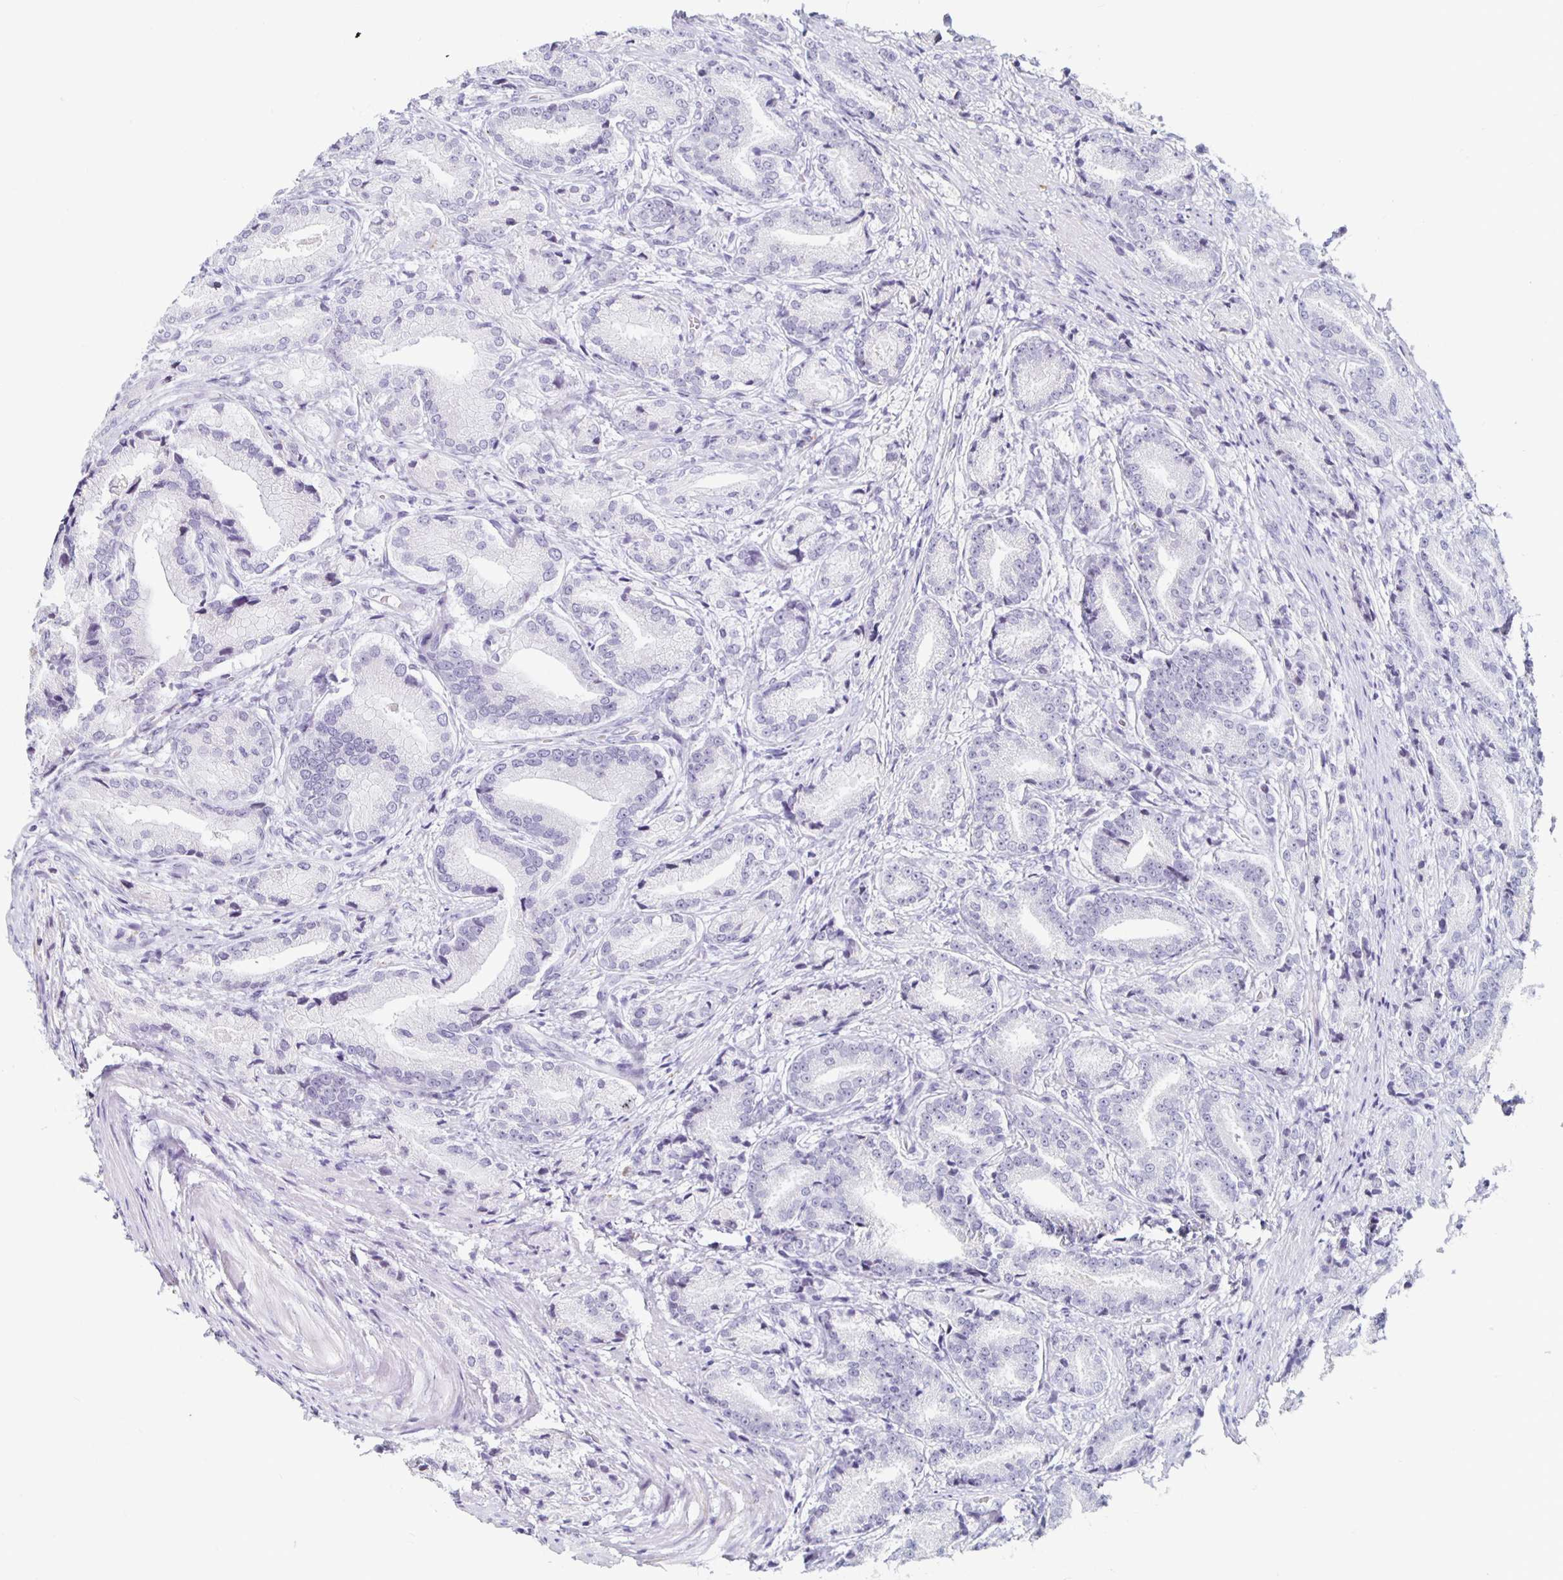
{"staining": {"intensity": "negative", "quantity": "none", "location": "none"}, "tissue": "prostate cancer", "cell_type": "Tumor cells", "image_type": "cancer", "snomed": [{"axis": "morphology", "description": "Adenocarcinoma, High grade"}, {"axis": "topography", "description": "Prostate and seminal vesicle, NOS"}], "caption": "Tumor cells are negative for brown protein staining in adenocarcinoma (high-grade) (prostate). (Brightfield microscopy of DAB immunohistochemistry (IHC) at high magnification).", "gene": "KCNQ2", "patient": {"sex": "male", "age": 61}}